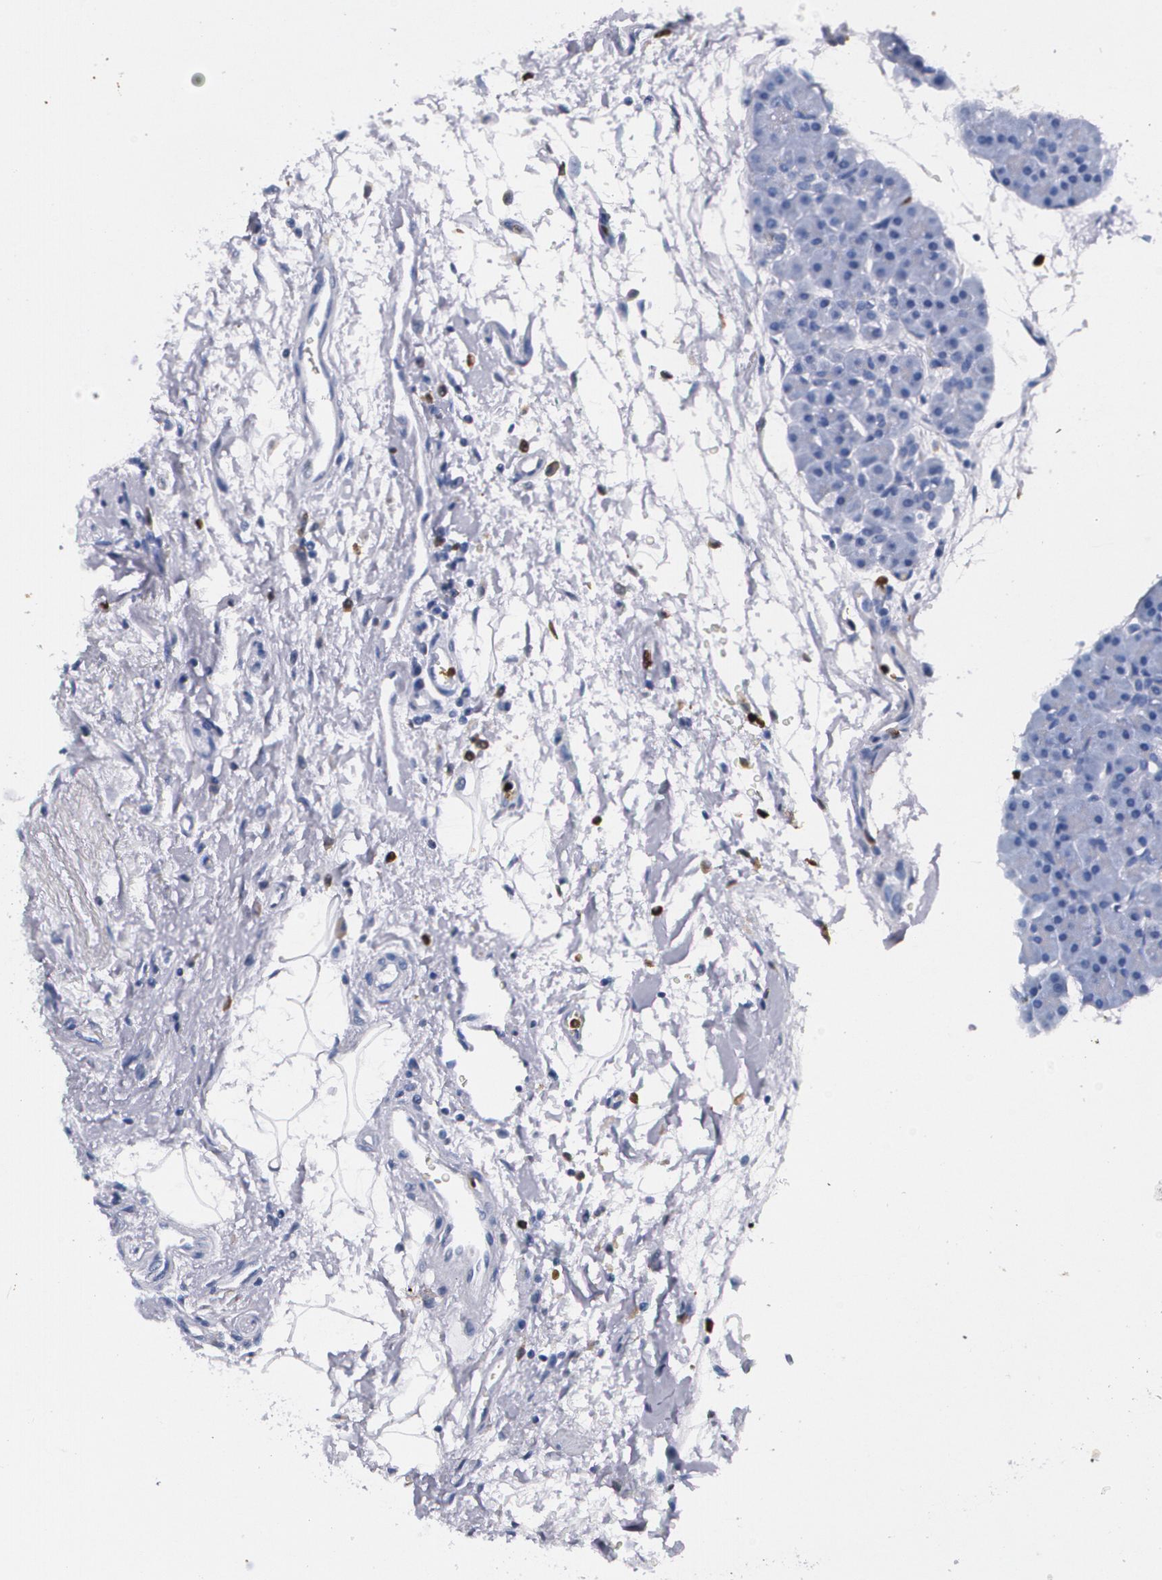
{"staining": {"intensity": "negative", "quantity": "none", "location": "none"}, "tissue": "pancreas", "cell_type": "Exocrine glandular cells", "image_type": "normal", "snomed": [{"axis": "morphology", "description": "Normal tissue, NOS"}, {"axis": "topography", "description": "Pancreas"}], "caption": "High magnification brightfield microscopy of benign pancreas stained with DAB (brown) and counterstained with hematoxylin (blue): exocrine glandular cells show no significant positivity. (DAB immunohistochemistry (IHC) visualized using brightfield microscopy, high magnification).", "gene": "S100A8", "patient": {"sex": "male", "age": 66}}